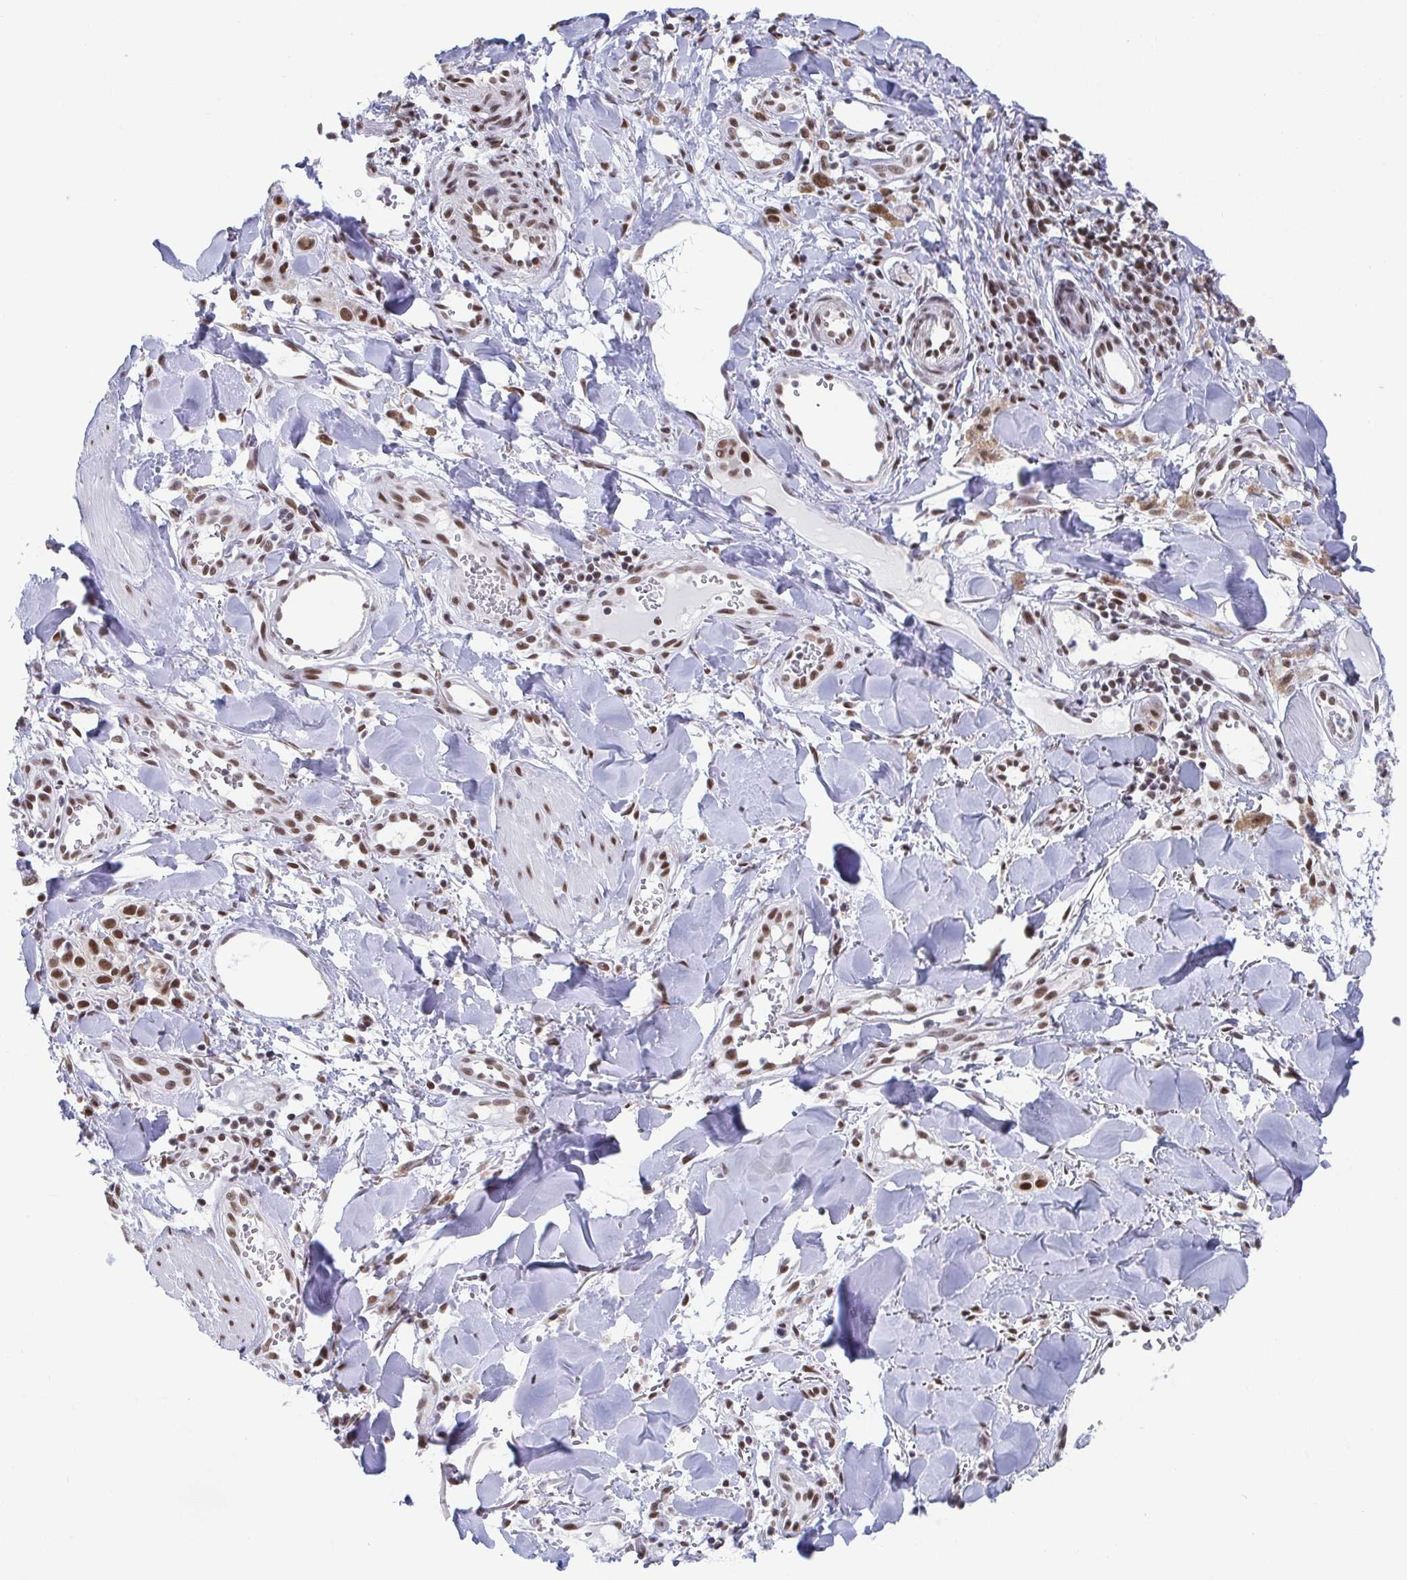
{"staining": {"intensity": "moderate", "quantity": ">75%", "location": "nuclear"}, "tissue": "melanoma", "cell_type": "Tumor cells", "image_type": "cancer", "snomed": [{"axis": "morphology", "description": "Malignant melanoma, NOS"}, {"axis": "topography", "description": "Skin"}], "caption": "A medium amount of moderate nuclear staining is appreciated in about >75% of tumor cells in malignant melanoma tissue.", "gene": "SLC7A10", "patient": {"sex": "male", "age": 77}}